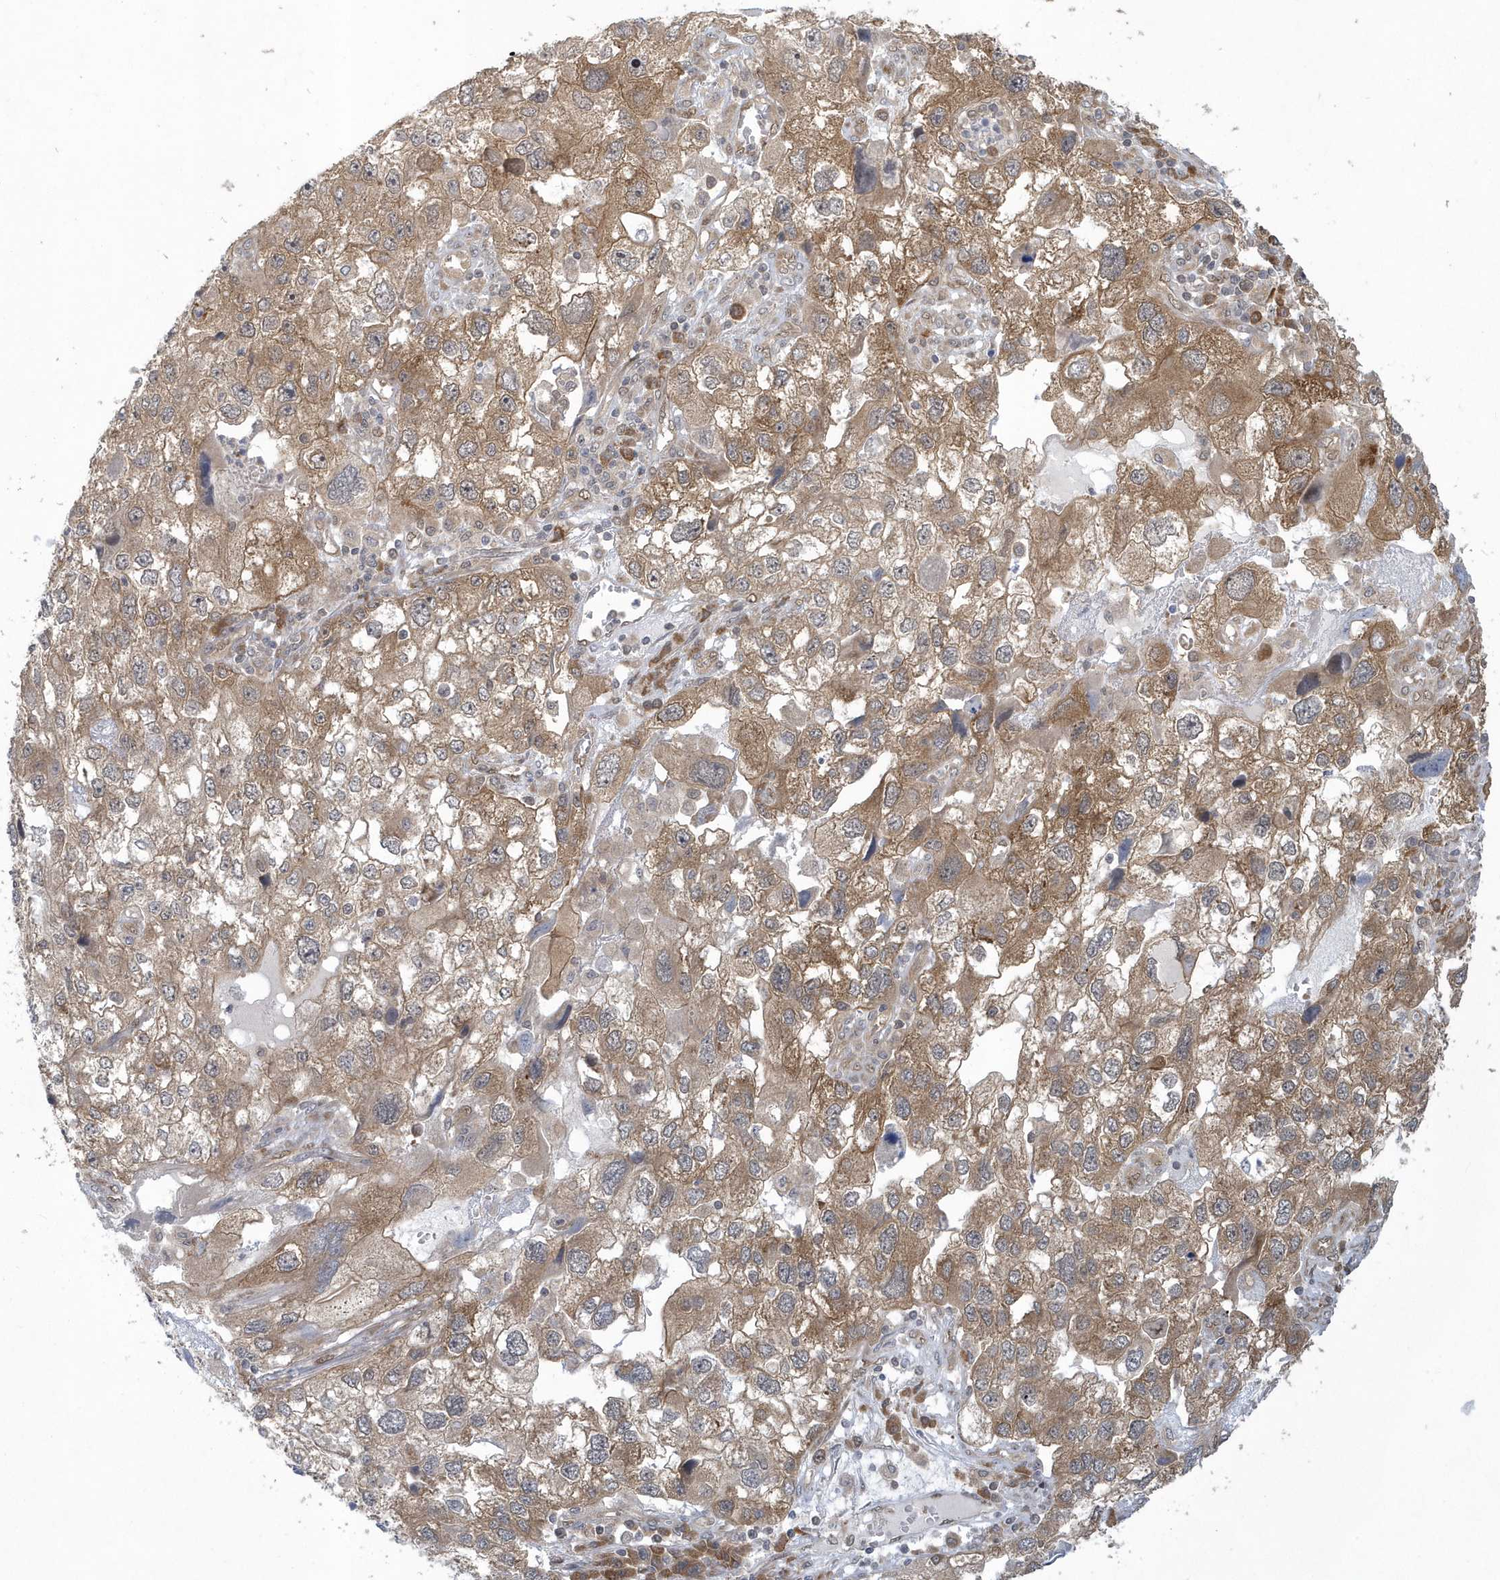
{"staining": {"intensity": "moderate", "quantity": ">75%", "location": "cytoplasmic/membranous"}, "tissue": "endometrial cancer", "cell_type": "Tumor cells", "image_type": "cancer", "snomed": [{"axis": "morphology", "description": "Adenocarcinoma, NOS"}, {"axis": "topography", "description": "Endometrium"}], "caption": "Immunohistochemical staining of adenocarcinoma (endometrial) reveals medium levels of moderate cytoplasmic/membranous protein staining in about >75% of tumor cells. (Stains: DAB (3,3'-diaminobenzidine) in brown, nuclei in blue, Microscopy: brightfield microscopy at high magnification).", "gene": "ATG4A", "patient": {"sex": "female", "age": 49}}